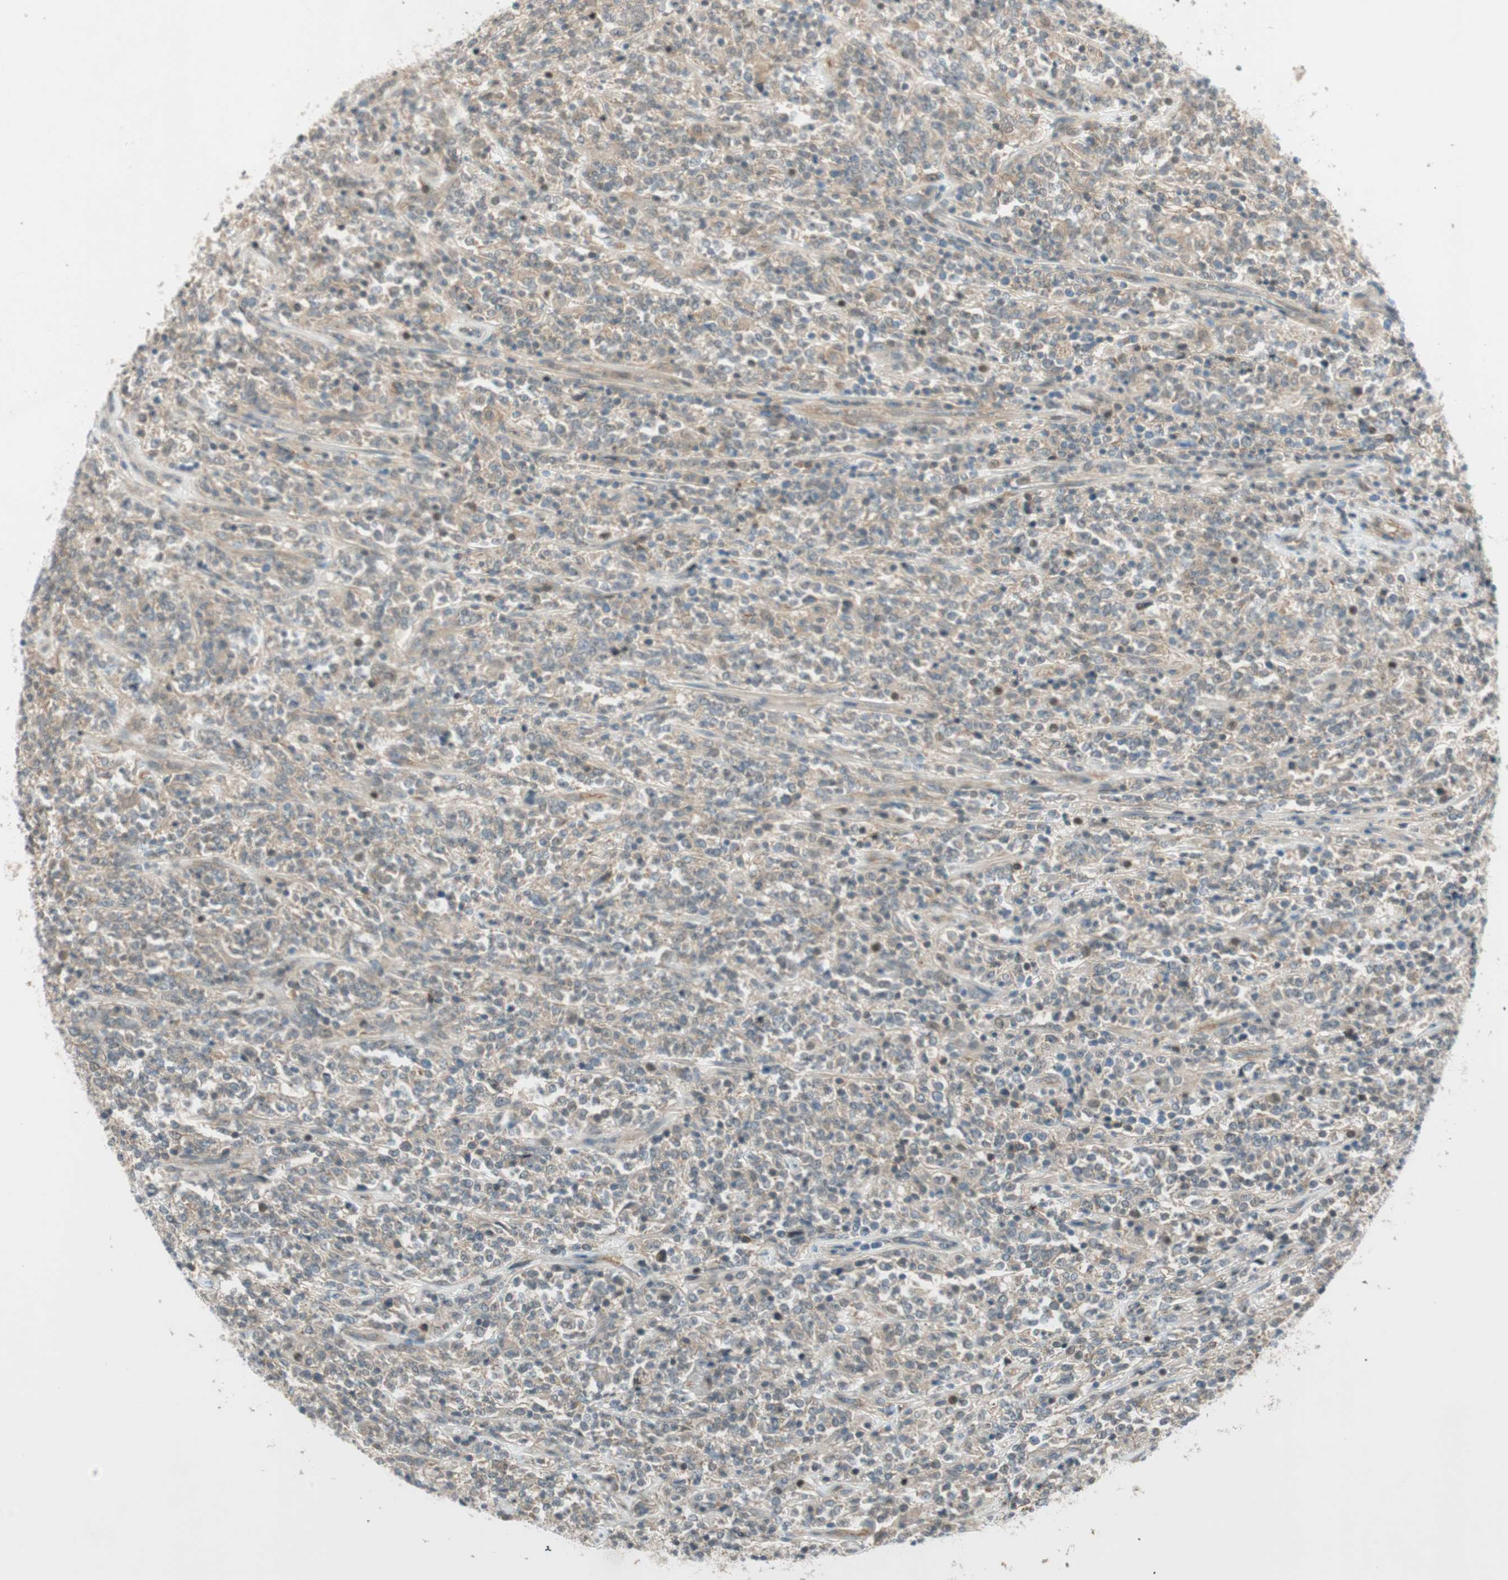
{"staining": {"intensity": "weak", "quantity": ">75%", "location": "cytoplasmic/membranous"}, "tissue": "lymphoma", "cell_type": "Tumor cells", "image_type": "cancer", "snomed": [{"axis": "morphology", "description": "Malignant lymphoma, non-Hodgkin's type, High grade"}, {"axis": "topography", "description": "Soft tissue"}], "caption": "Protein staining by immunohistochemistry displays weak cytoplasmic/membranous expression in approximately >75% of tumor cells in malignant lymphoma, non-Hodgkin's type (high-grade). Immunohistochemistry (ihc) stains the protein in brown and the nuclei are stained blue.", "gene": "PSMD8", "patient": {"sex": "male", "age": 18}}